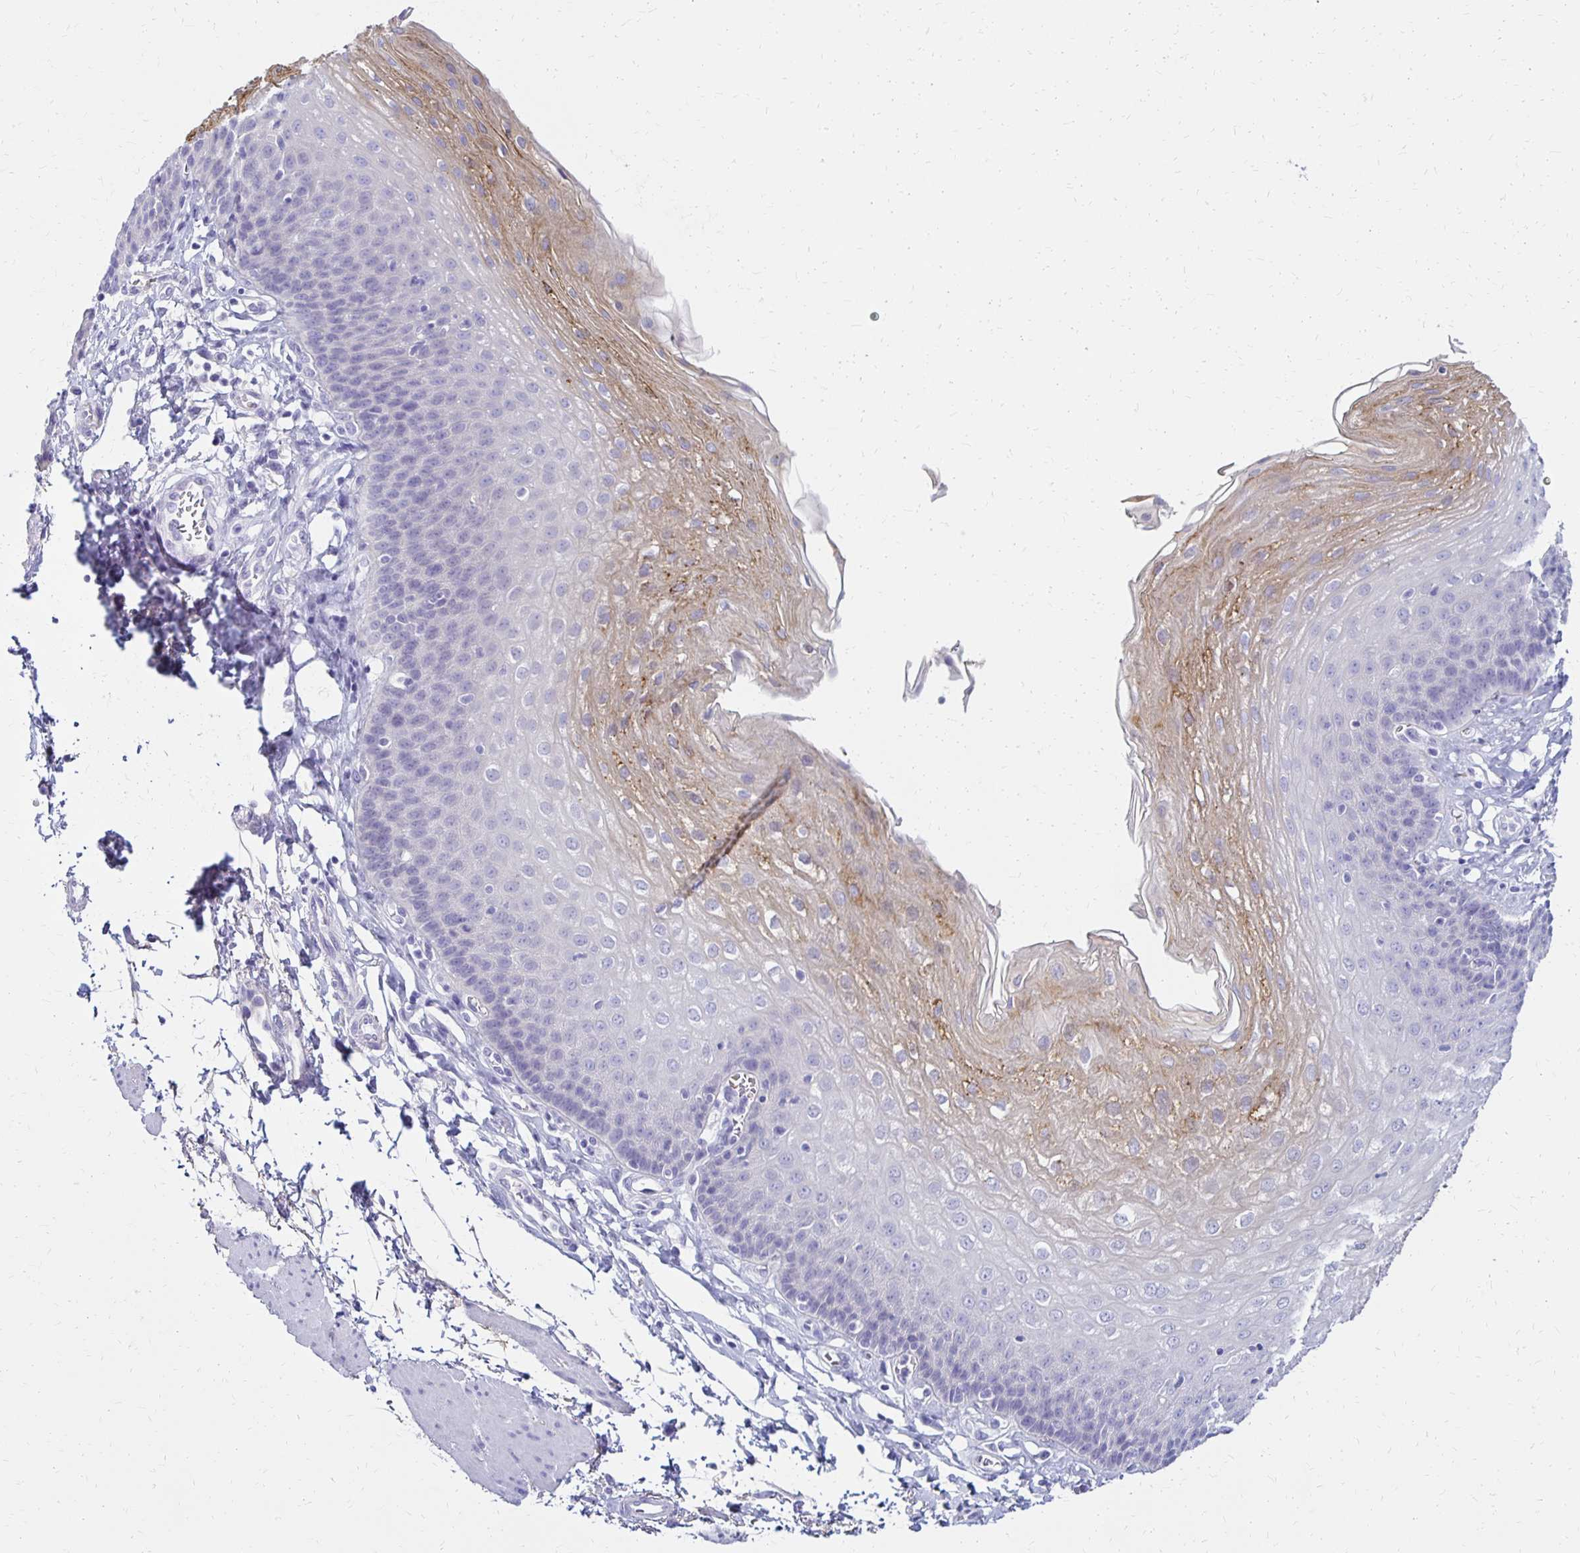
{"staining": {"intensity": "moderate", "quantity": "<25%", "location": "cytoplasmic/membranous"}, "tissue": "esophagus", "cell_type": "Squamous epithelial cells", "image_type": "normal", "snomed": [{"axis": "morphology", "description": "Normal tissue, NOS"}, {"axis": "topography", "description": "Esophagus"}], "caption": "Immunohistochemistry (IHC) of normal human esophagus displays low levels of moderate cytoplasmic/membranous staining in approximately <25% of squamous epithelial cells.", "gene": "FNTB", "patient": {"sex": "female", "age": 81}}